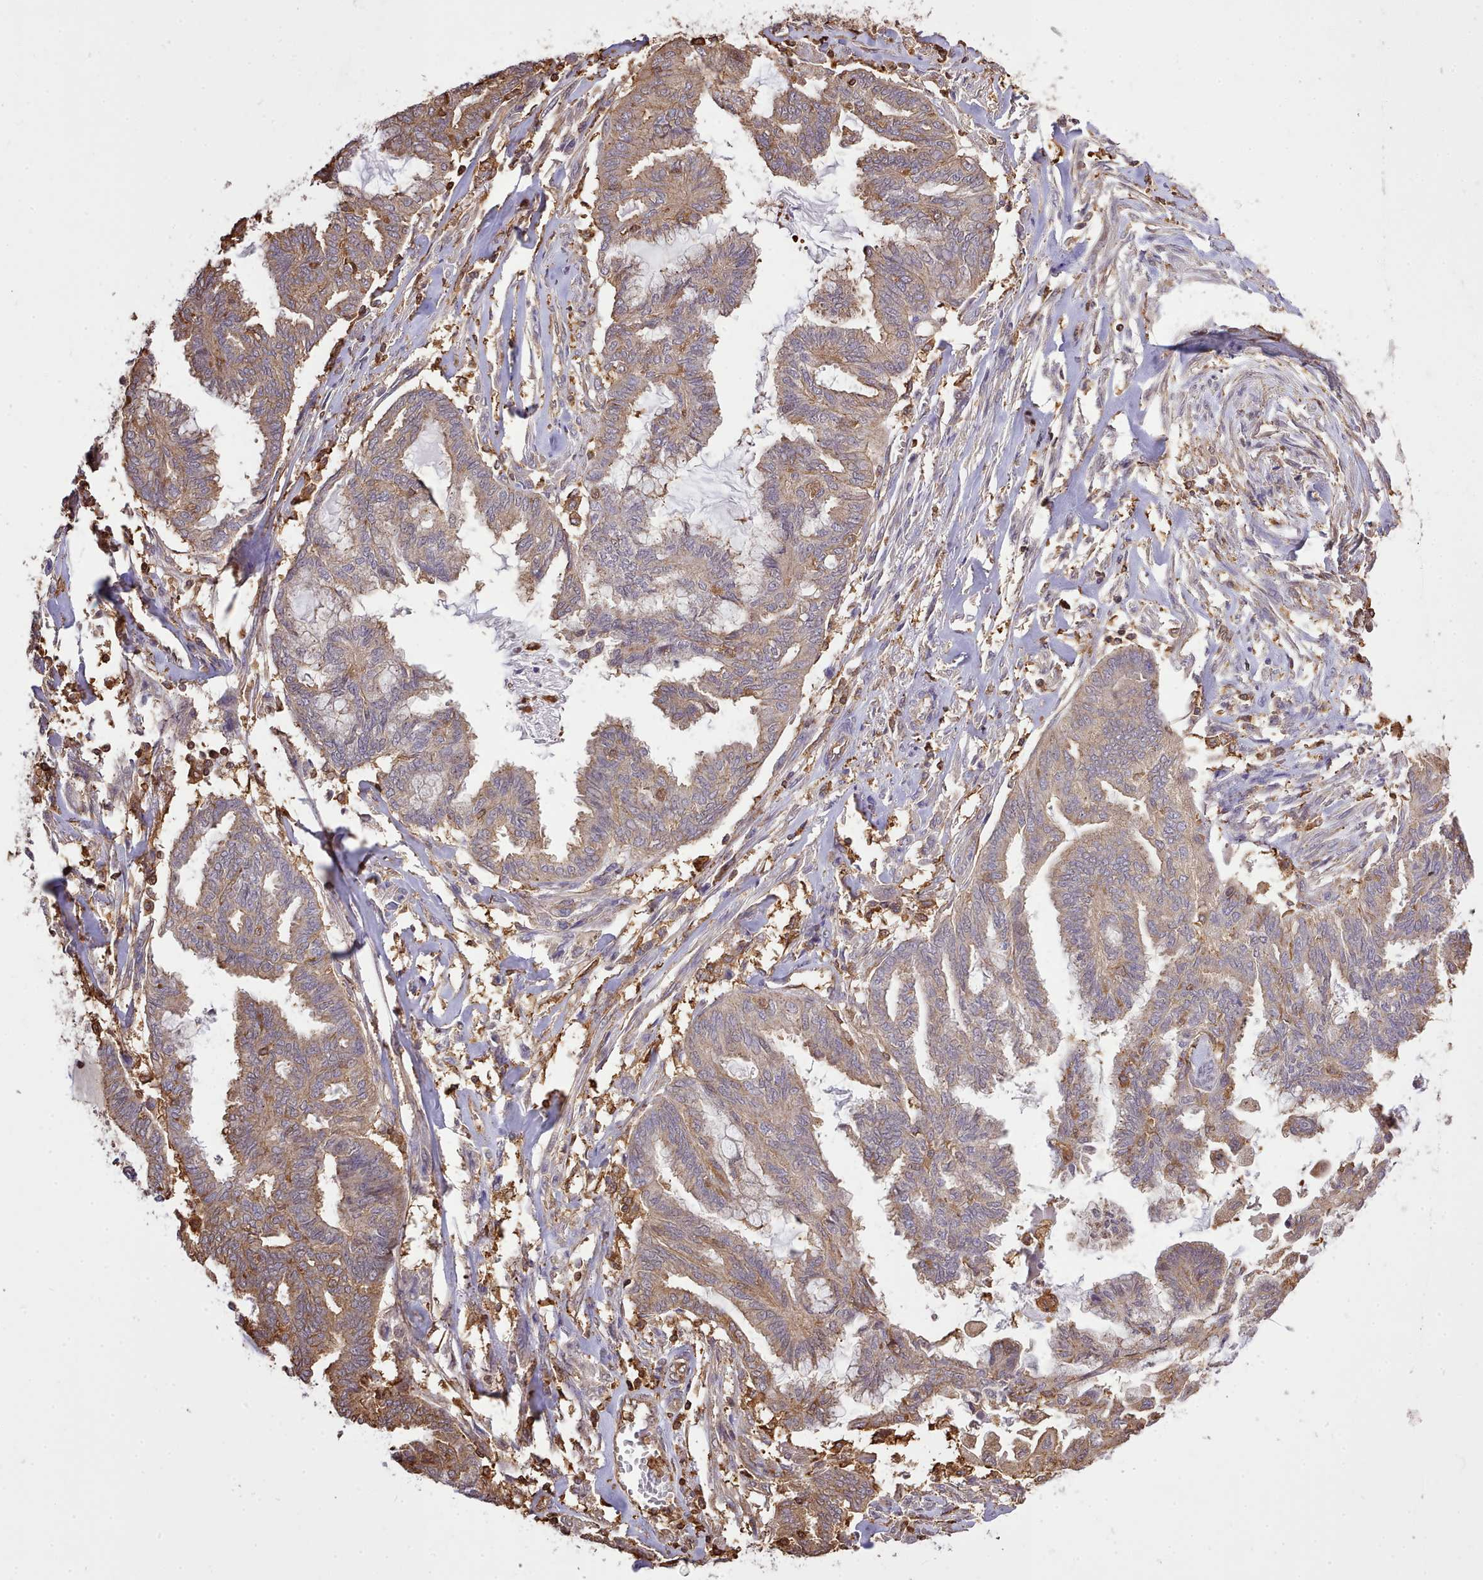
{"staining": {"intensity": "moderate", "quantity": ">75%", "location": "cytoplasmic/membranous"}, "tissue": "endometrial cancer", "cell_type": "Tumor cells", "image_type": "cancer", "snomed": [{"axis": "morphology", "description": "Adenocarcinoma, NOS"}, {"axis": "topography", "description": "Endometrium"}], "caption": "The histopathology image displays a brown stain indicating the presence of a protein in the cytoplasmic/membranous of tumor cells in endometrial cancer (adenocarcinoma). The protein is stained brown, and the nuclei are stained in blue (DAB IHC with brightfield microscopy, high magnification).", "gene": "CAPZA1", "patient": {"sex": "female", "age": 86}}